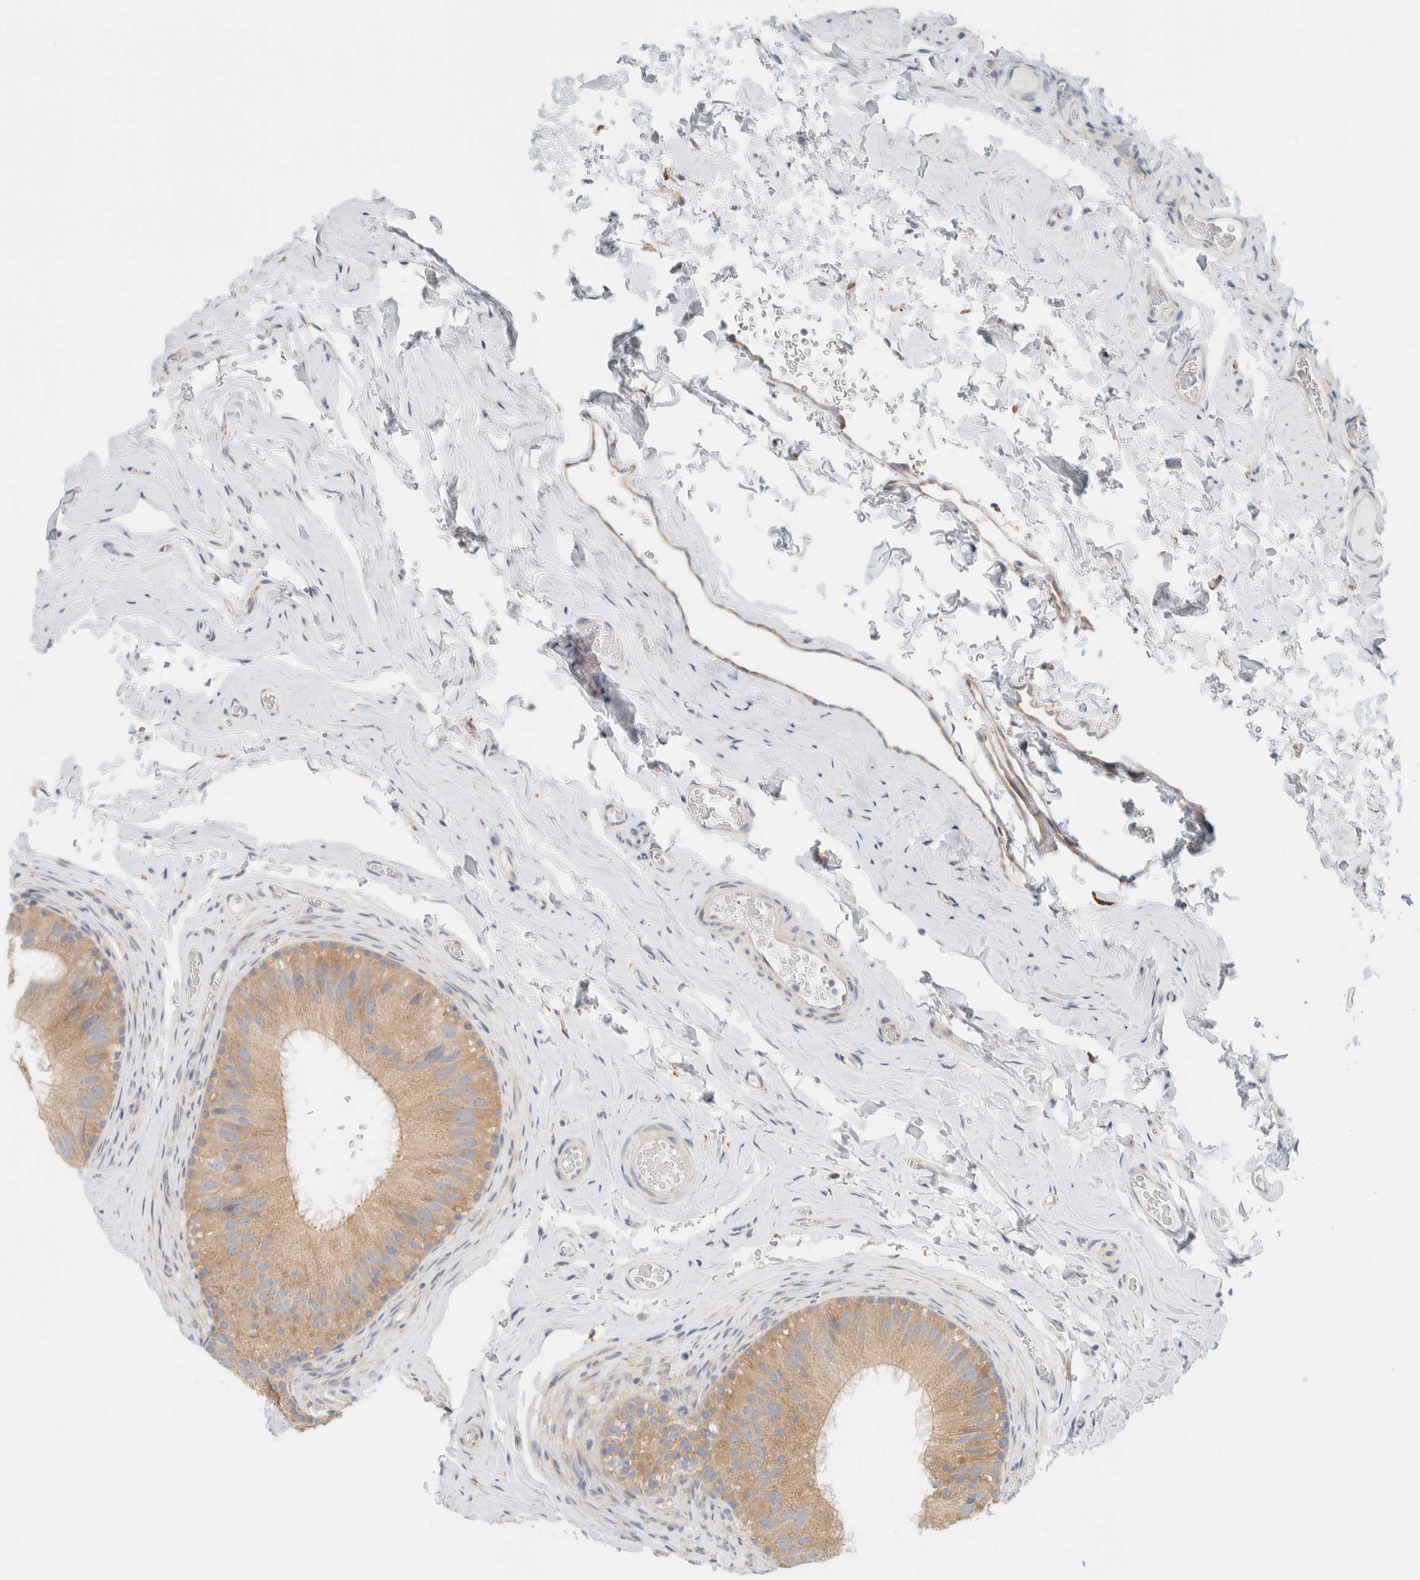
{"staining": {"intensity": "weak", "quantity": ">75%", "location": "cytoplasmic/membranous"}, "tissue": "epididymis", "cell_type": "Glandular cells", "image_type": "normal", "snomed": [{"axis": "morphology", "description": "Normal tissue, NOS"}, {"axis": "topography", "description": "Vascular tissue"}, {"axis": "topography", "description": "Epididymis"}], "caption": "Immunohistochemistry histopathology image of unremarkable epididymis: epididymis stained using immunohistochemistry displays low levels of weak protein expression localized specifically in the cytoplasmic/membranous of glandular cells, appearing as a cytoplasmic/membranous brown color.", "gene": "AARSD1", "patient": {"sex": "male", "age": 49}}